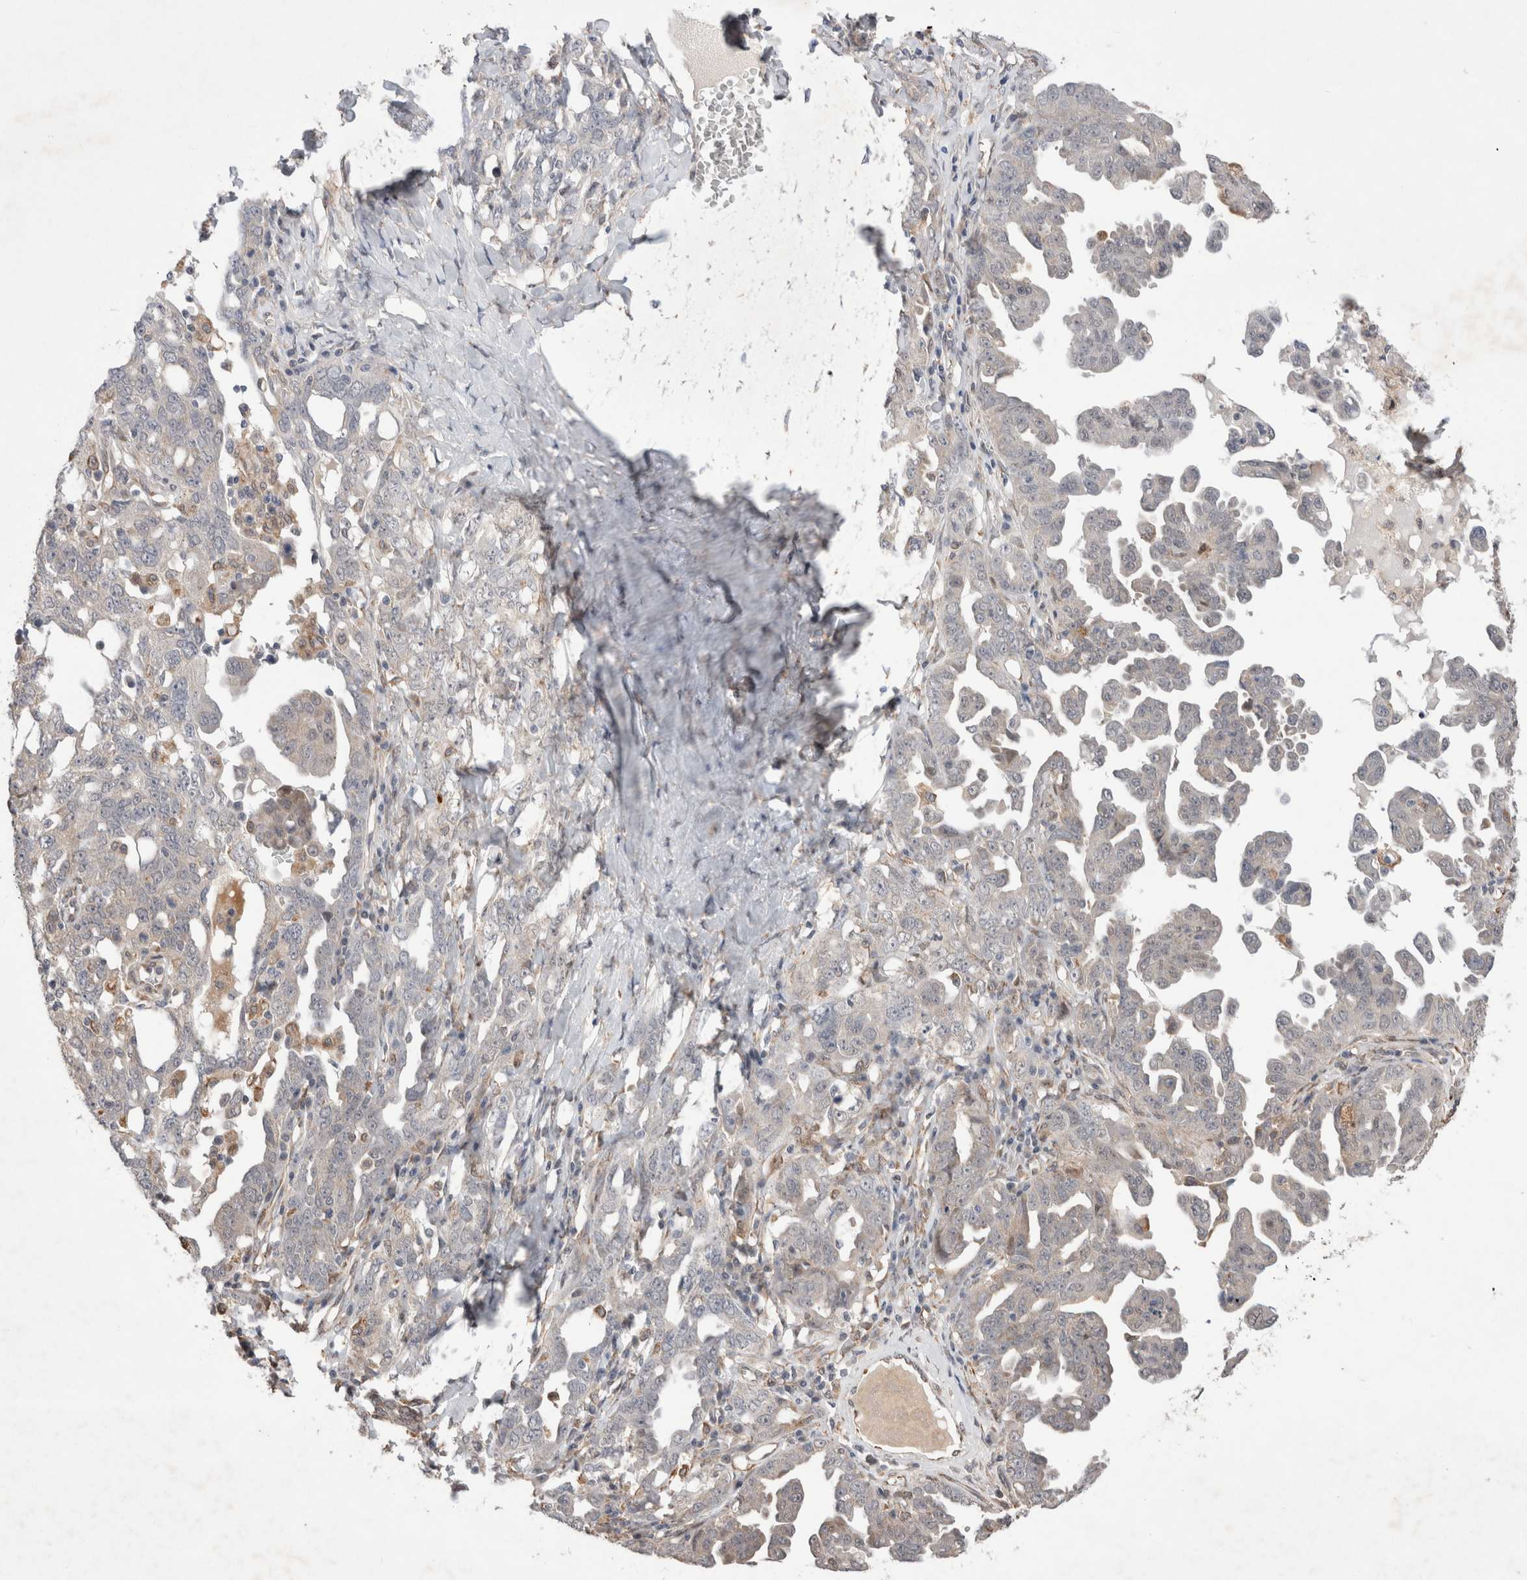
{"staining": {"intensity": "weak", "quantity": "<25%", "location": "cytoplasmic/membranous"}, "tissue": "ovarian cancer", "cell_type": "Tumor cells", "image_type": "cancer", "snomed": [{"axis": "morphology", "description": "Carcinoma, endometroid"}, {"axis": "topography", "description": "Ovary"}], "caption": "Tumor cells show no significant staining in ovarian cancer.", "gene": "GIMAP6", "patient": {"sex": "female", "age": 62}}